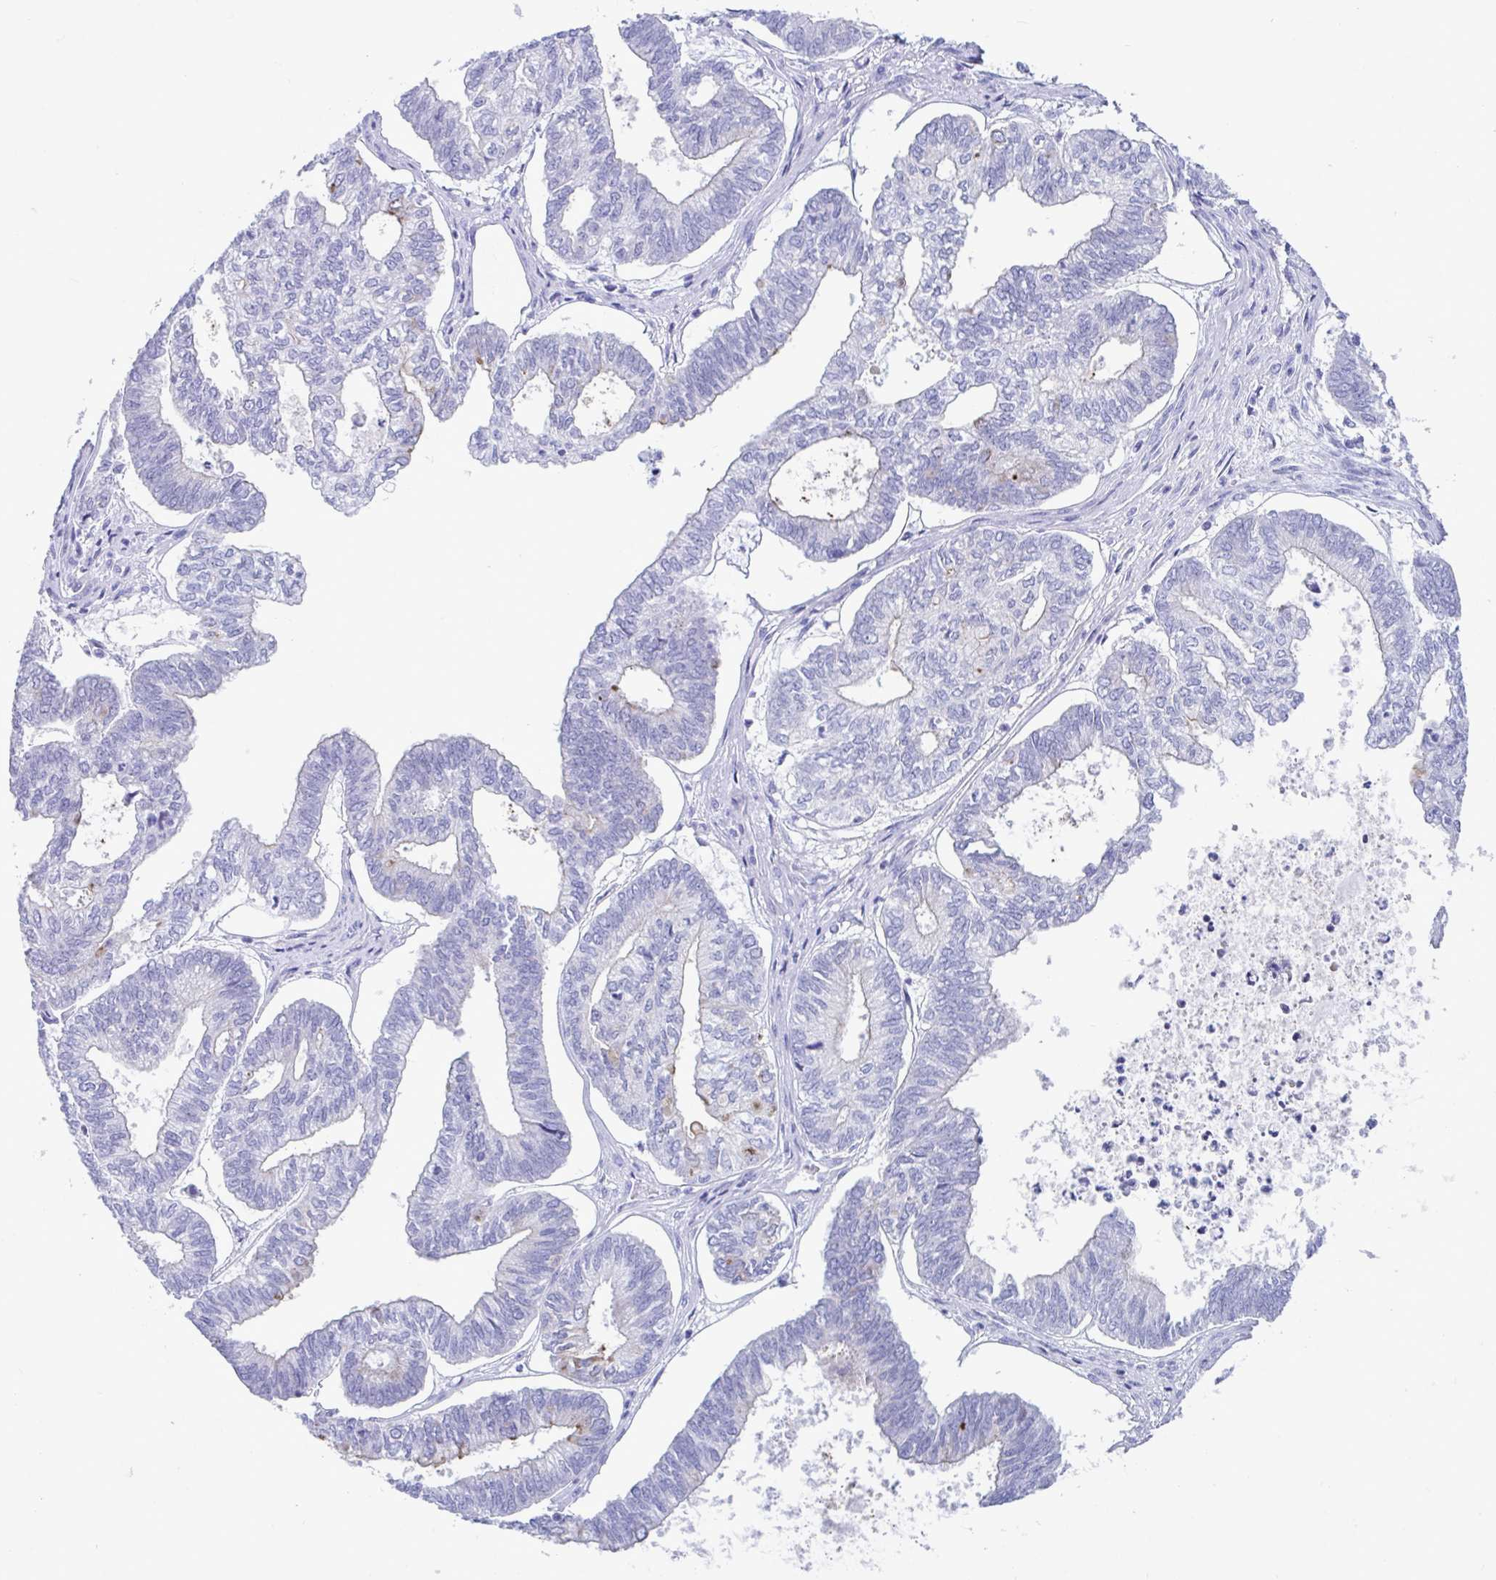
{"staining": {"intensity": "moderate", "quantity": "<25%", "location": "cytoplasmic/membranous"}, "tissue": "ovarian cancer", "cell_type": "Tumor cells", "image_type": "cancer", "snomed": [{"axis": "morphology", "description": "Carcinoma, endometroid"}, {"axis": "topography", "description": "Ovary"}], "caption": "Ovarian endometroid carcinoma stained with DAB immunohistochemistry (IHC) shows low levels of moderate cytoplasmic/membranous positivity in approximately <25% of tumor cells.", "gene": "TTC30B", "patient": {"sex": "female", "age": 64}}